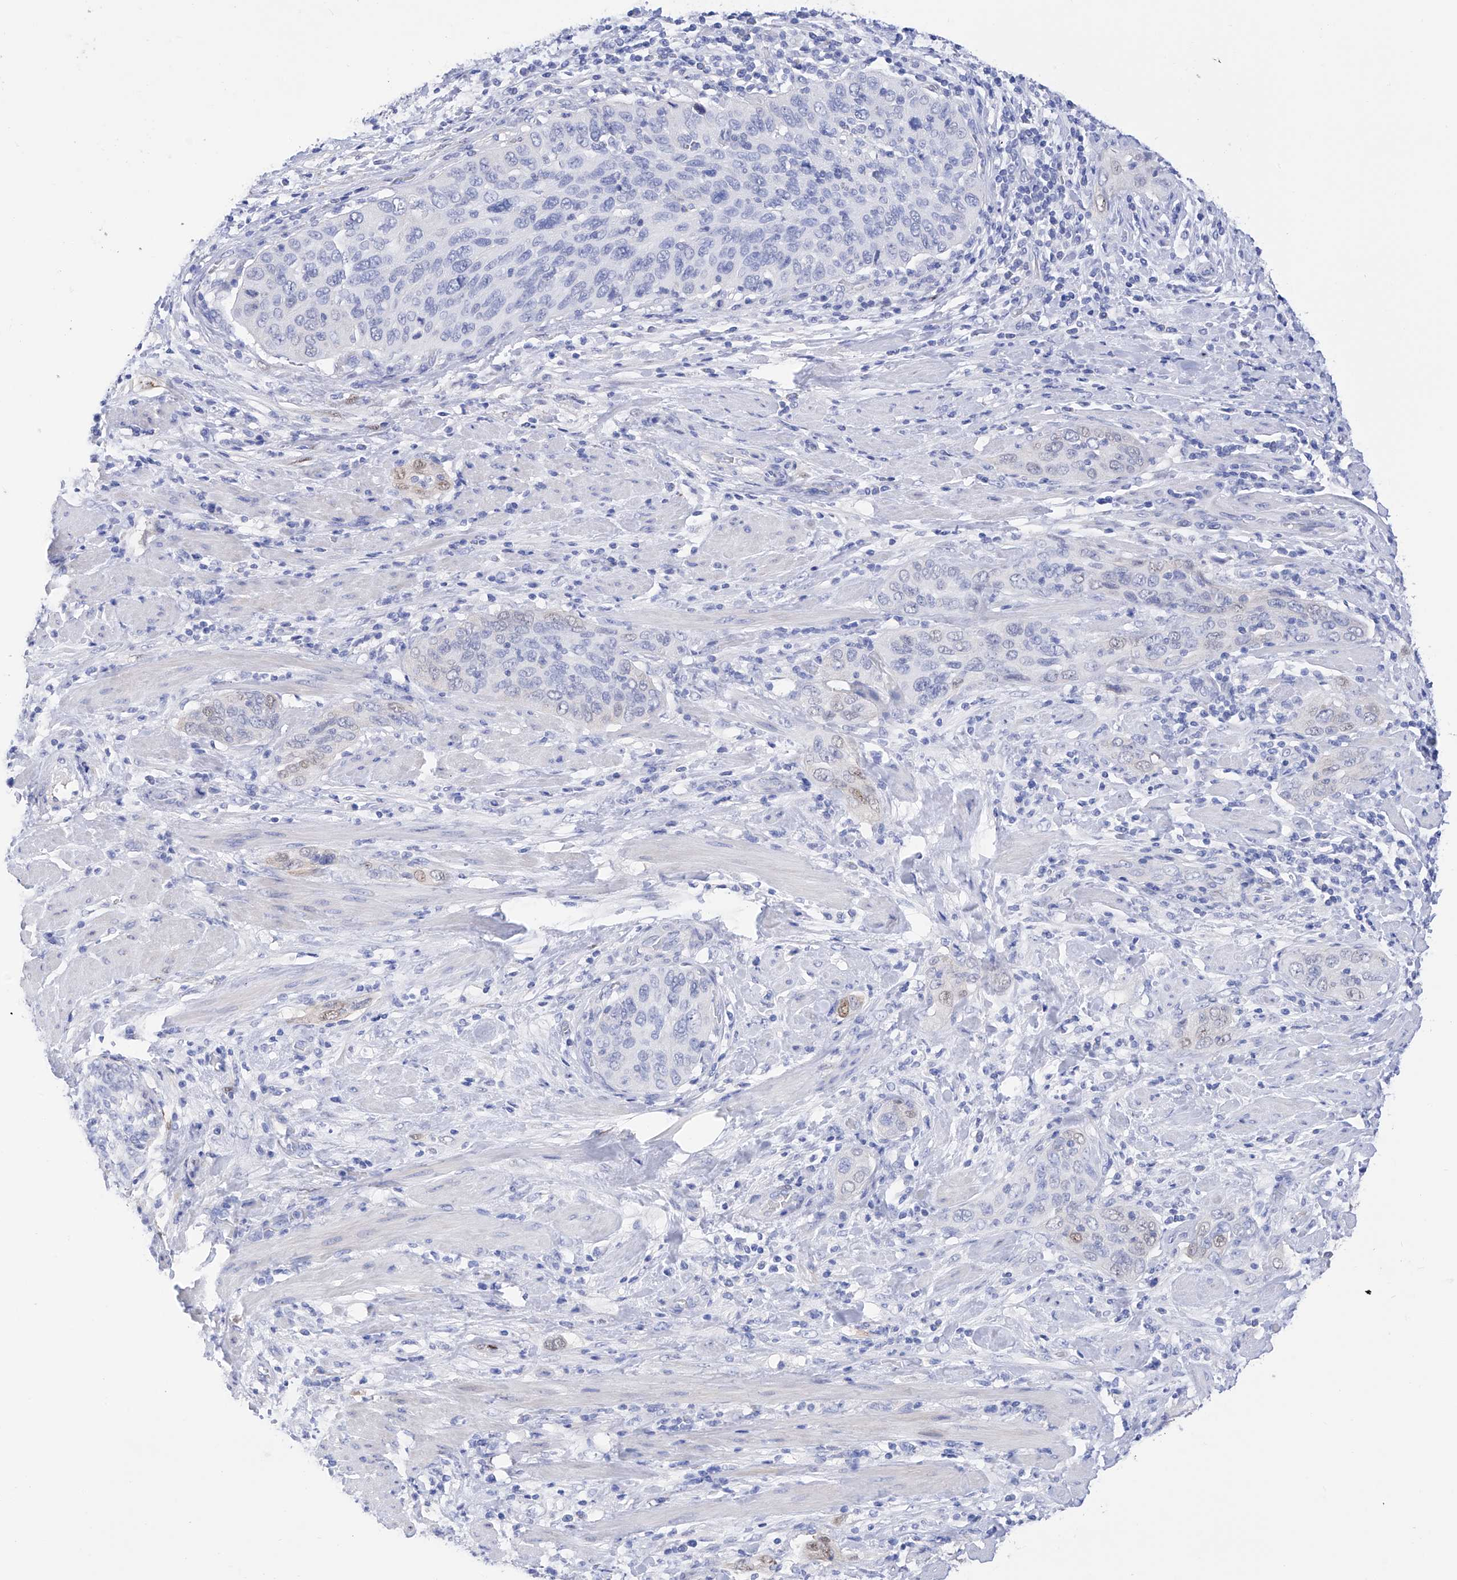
{"staining": {"intensity": "negative", "quantity": "none", "location": "none"}, "tissue": "cervical cancer", "cell_type": "Tumor cells", "image_type": "cancer", "snomed": [{"axis": "morphology", "description": "Squamous cell carcinoma, NOS"}, {"axis": "topography", "description": "Cervix"}], "caption": "Immunohistochemical staining of cervical cancer (squamous cell carcinoma) reveals no significant positivity in tumor cells.", "gene": "TRPC7", "patient": {"sex": "female", "age": 60}}